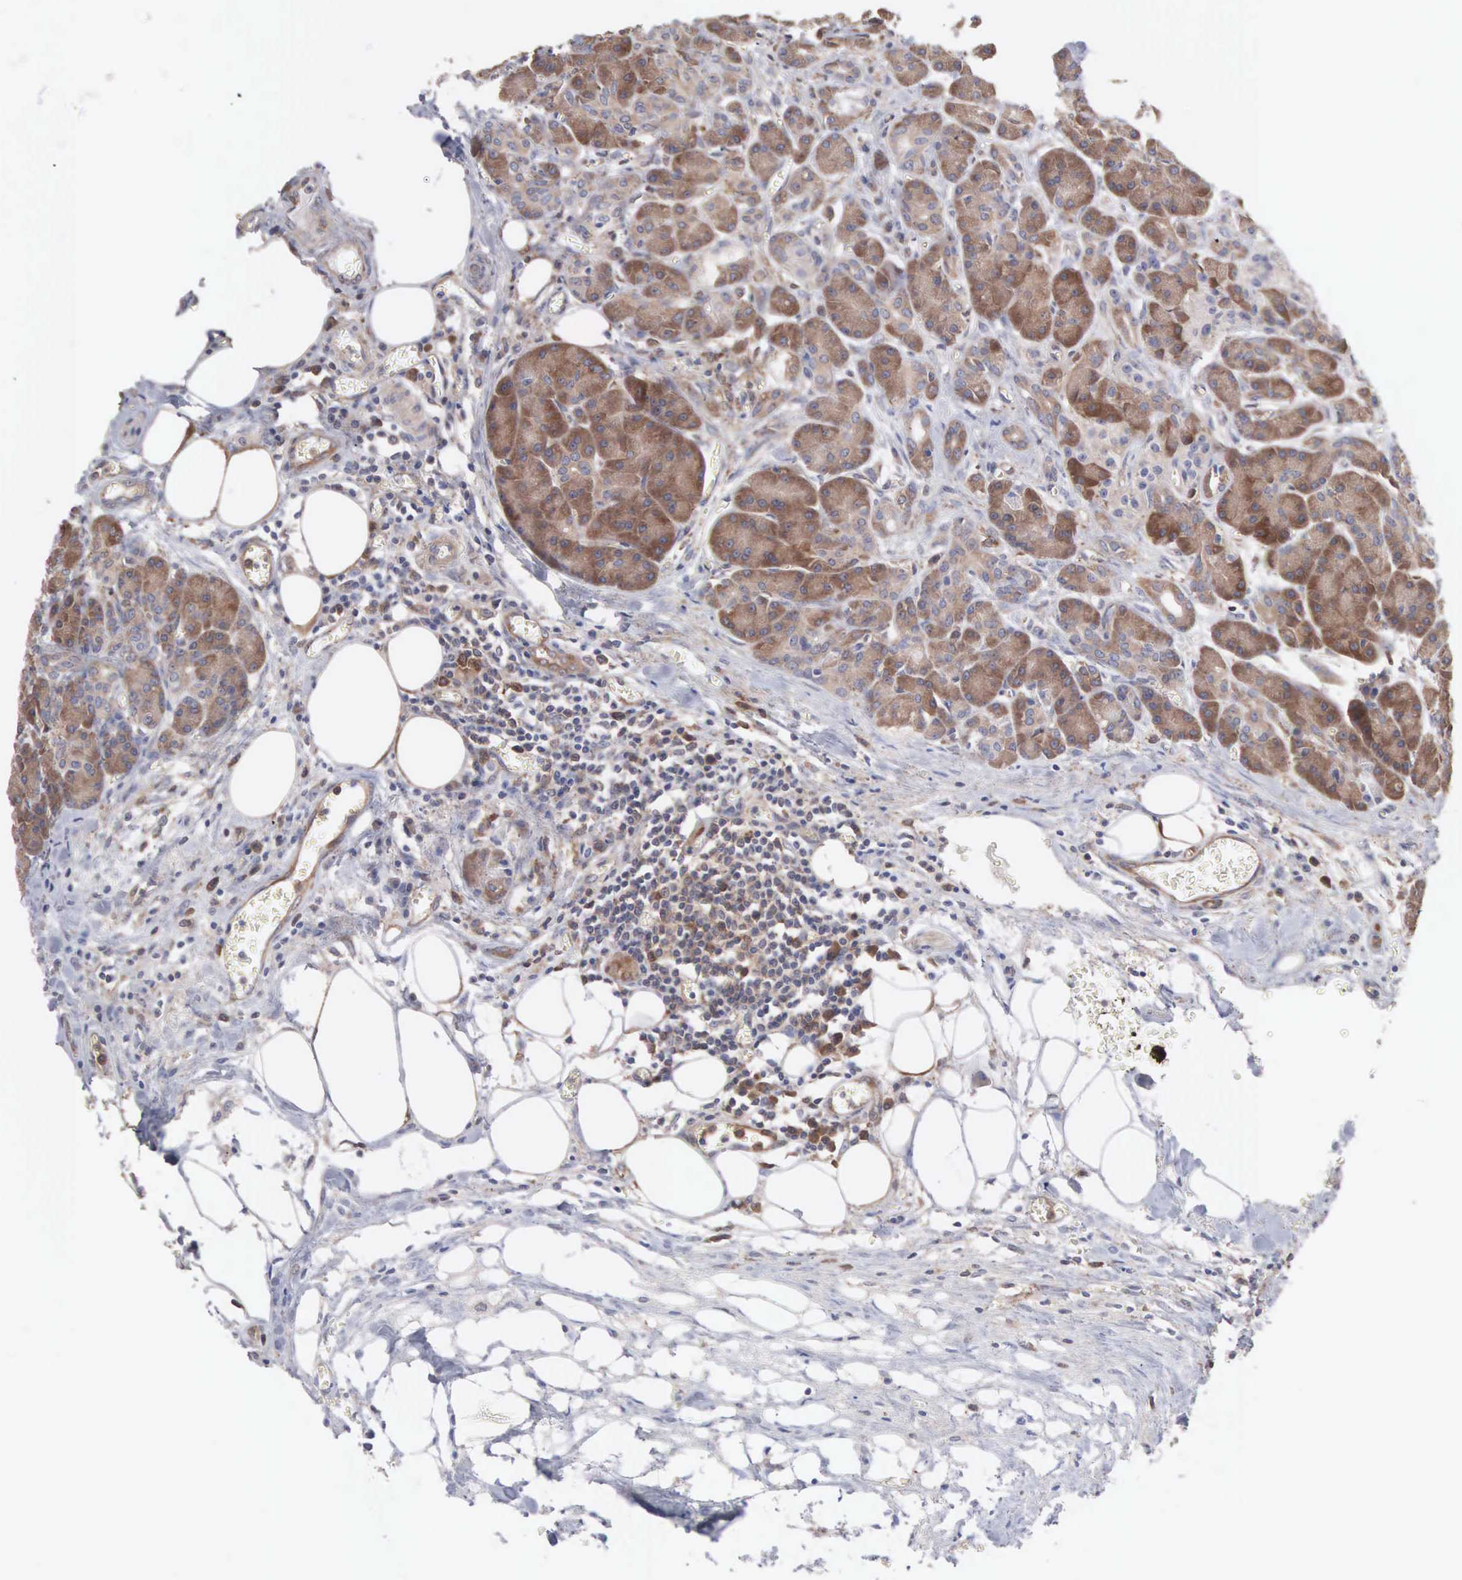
{"staining": {"intensity": "moderate", "quantity": ">75%", "location": "cytoplasmic/membranous"}, "tissue": "pancreas", "cell_type": "Exocrine glandular cells", "image_type": "normal", "snomed": [{"axis": "morphology", "description": "Normal tissue, NOS"}, {"axis": "topography", "description": "Pancreas"}], "caption": "The histopathology image demonstrates immunohistochemical staining of normal pancreas. There is moderate cytoplasmic/membranous staining is identified in approximately >75% of exocrine glandular cells. The staining is performed using DAB brown chromogen to label protein expression. The nuclei are counter-stained blue using hematoxylin.", "gene": "MTHFD1", "patient": {"sex": "male", "age": 73}}